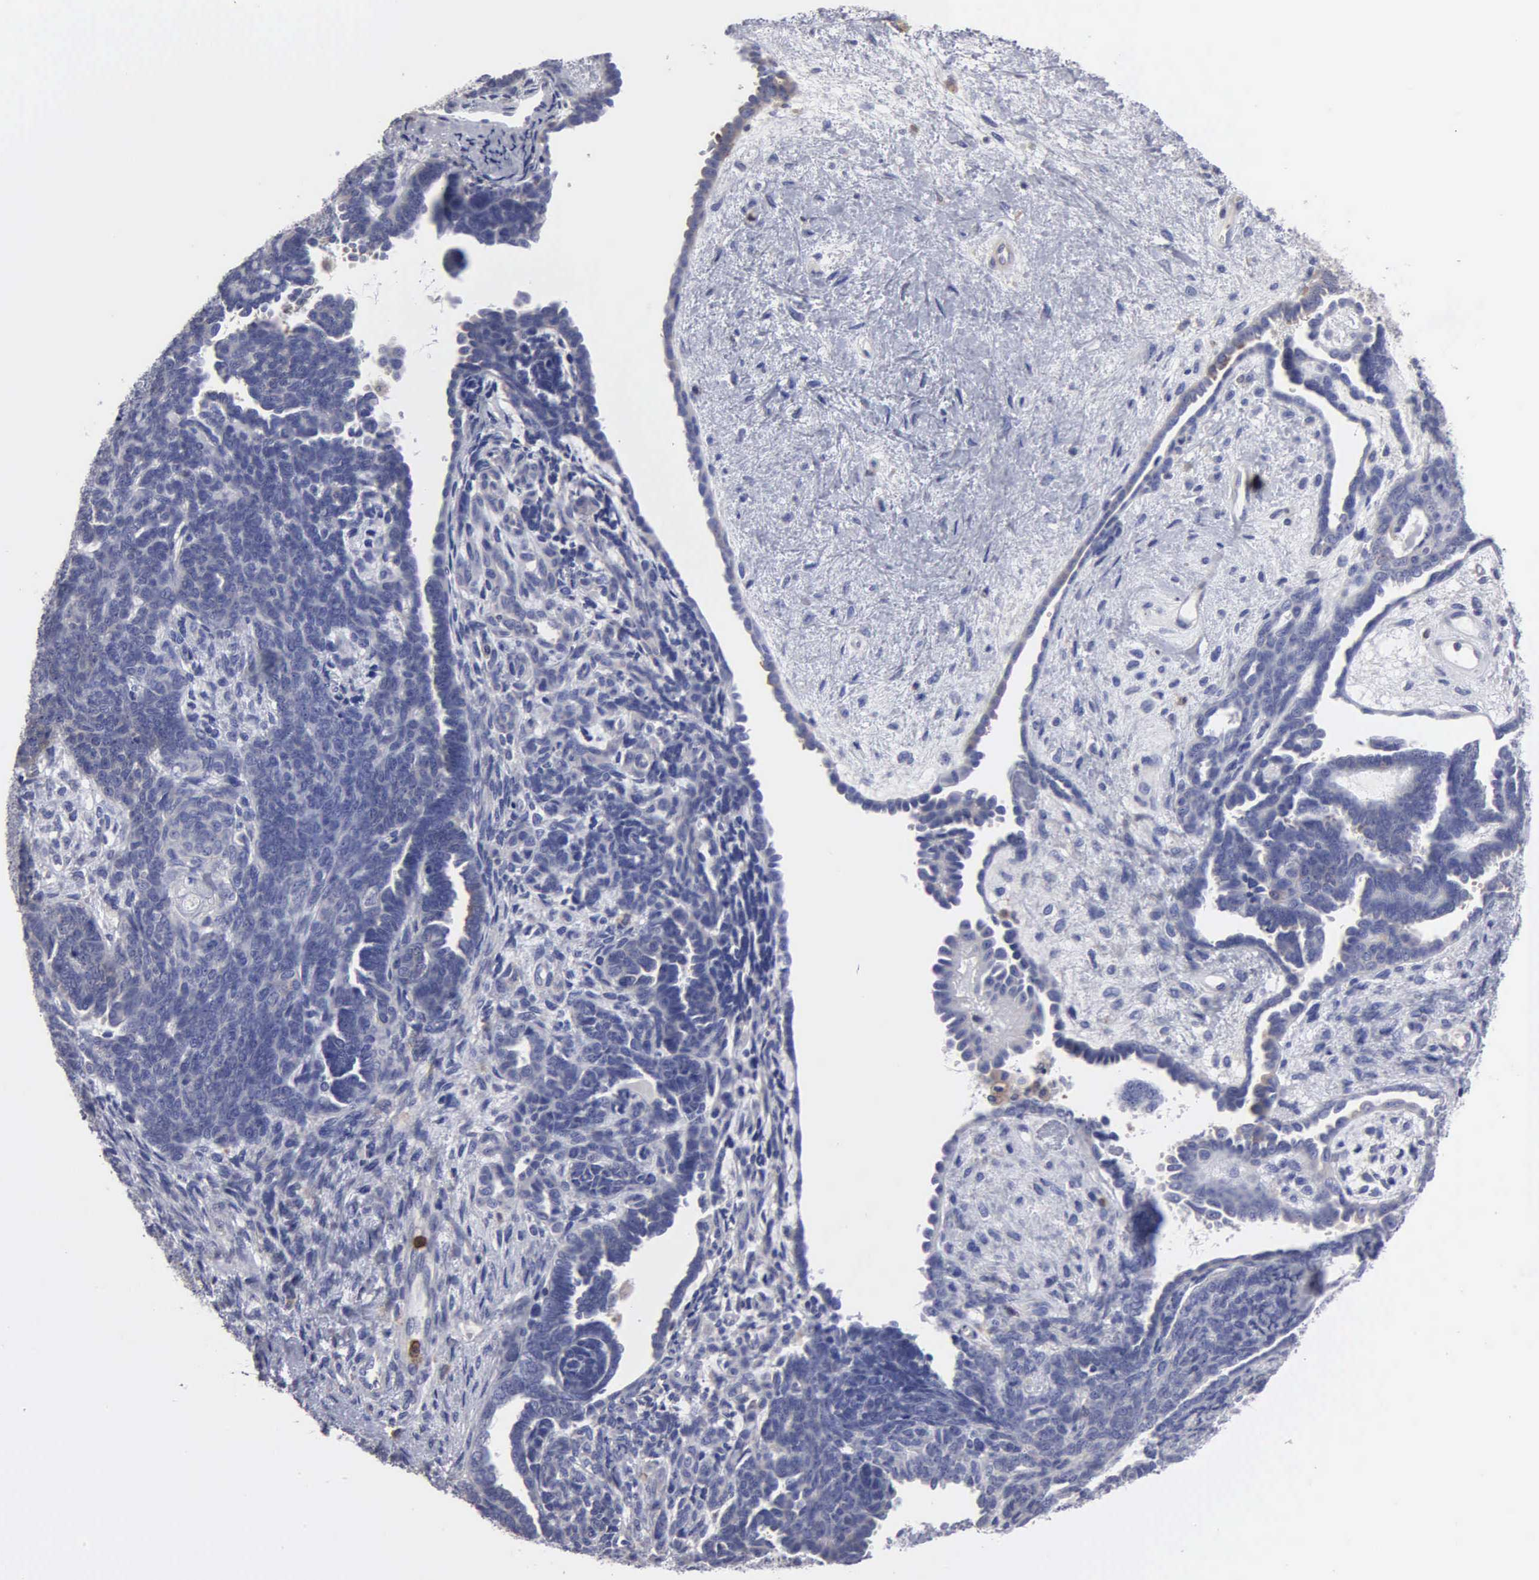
{"staining": {"intensity": "weak", "quantity": "<25%", "location": "cytoplasmic/membranous"}, "tissue": "endometrial cancer", "cell_type": "Tumor cells", "image_type": "cancer", "snomed": [{"axis": "morphology", "description": "Neoplasm, malignant, NOS"}, {"axis": "topography", "description": "Endometrium"}], "caption": "Immunohistochemistry (IHC) histopathology image of neoplastic tissue: endometrial neoplasm (malignant) stained with DAB (3,3'-diaminobenzidine) displays no significant protein positivity in tumor cells.", "gene": "G6PD", "patient": {"sex": "female", "age": 74}}